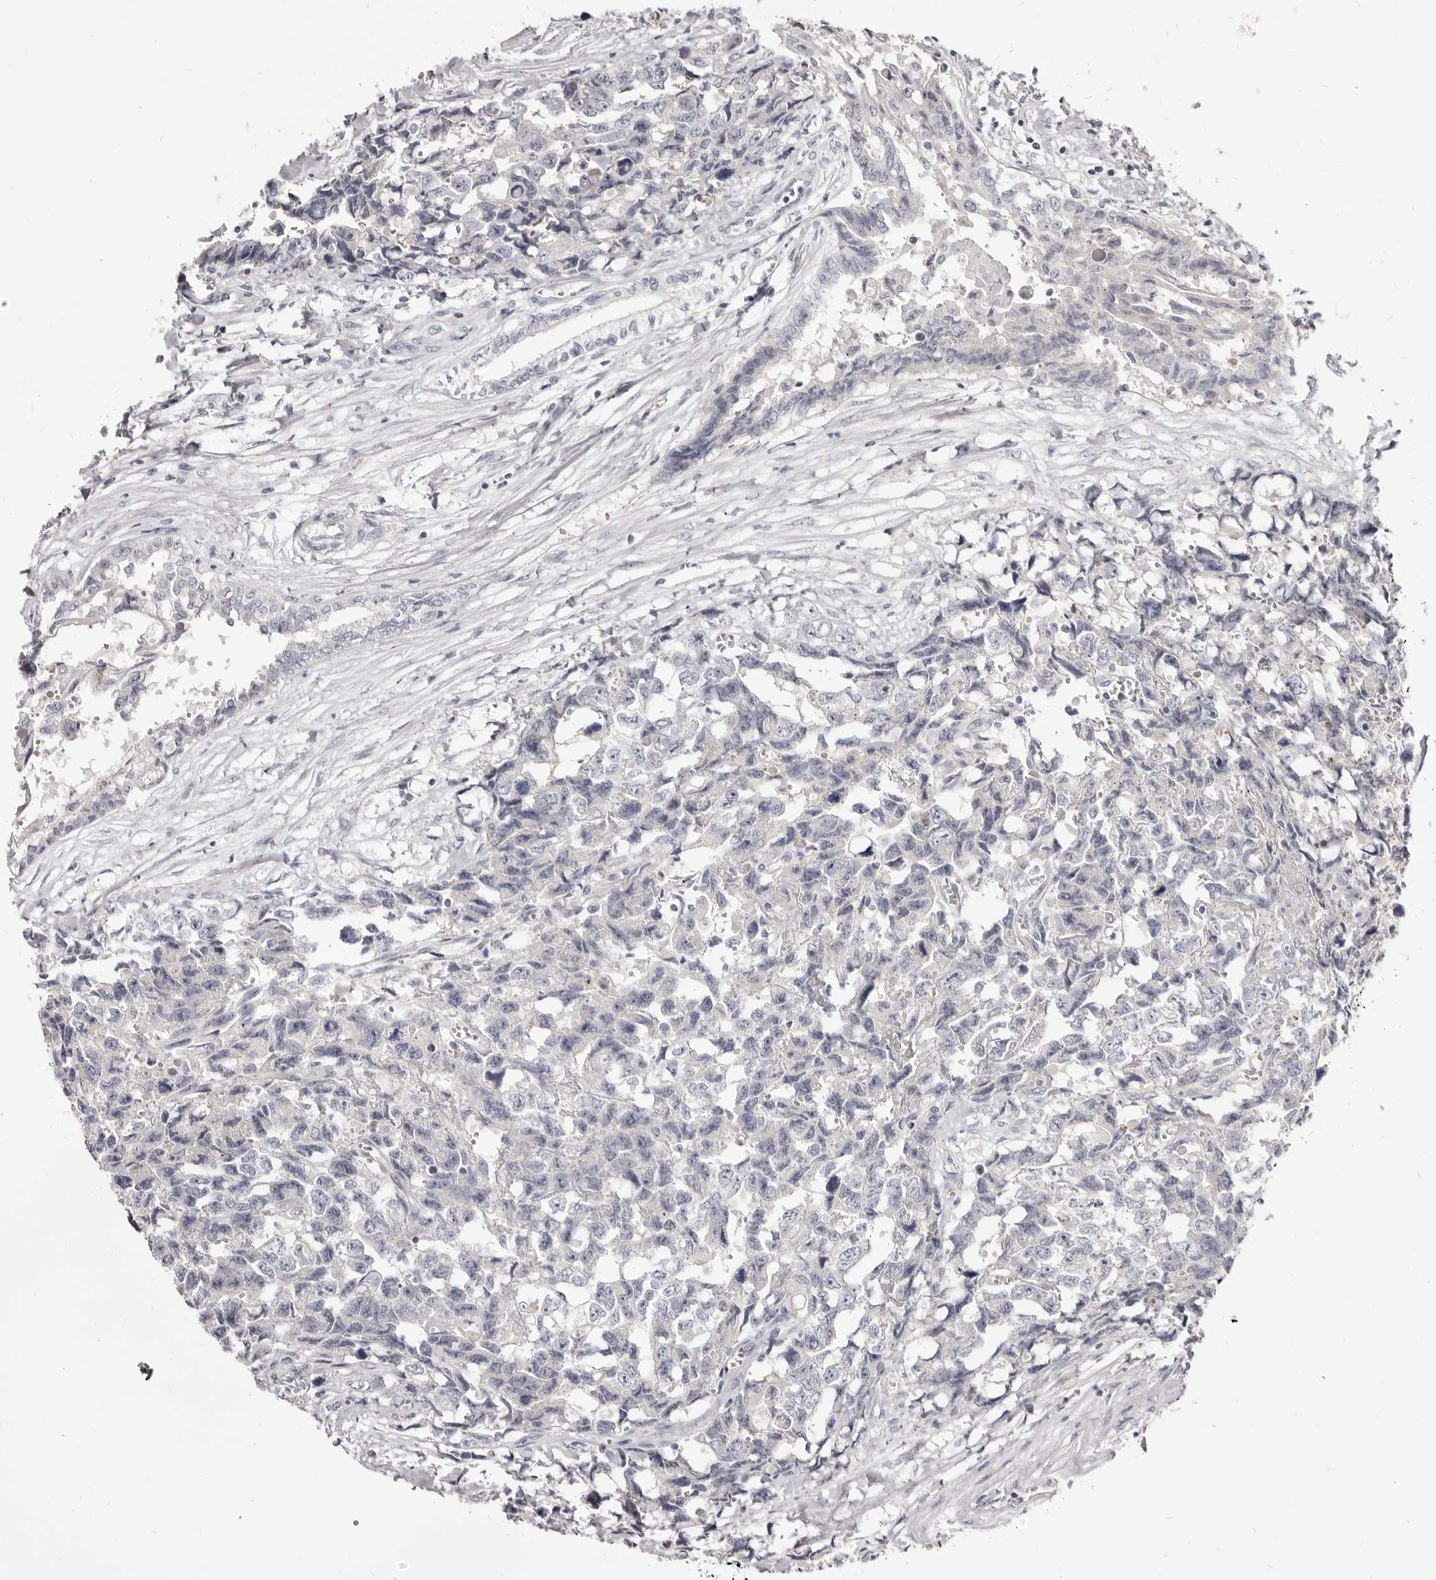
{"staining": {"intensity": "negative", "quantity": "none", "location": "none"}, "tissue": "testis cancer", "cell_type": "Tumor cells", "image_type": "cancer", "snomed": [{"axis": "morphology", "description": "Carcinoma, Embryonal, NOS"}, {"axis": "topography", "description": "Testis"}], "caption": "This is a image of immunohistochemistry (IHC) staining of testis cancer, which shows no staining in tumor cells.", "gene": "KIF2B", "patient": {"sex": "male", "age": 31}}